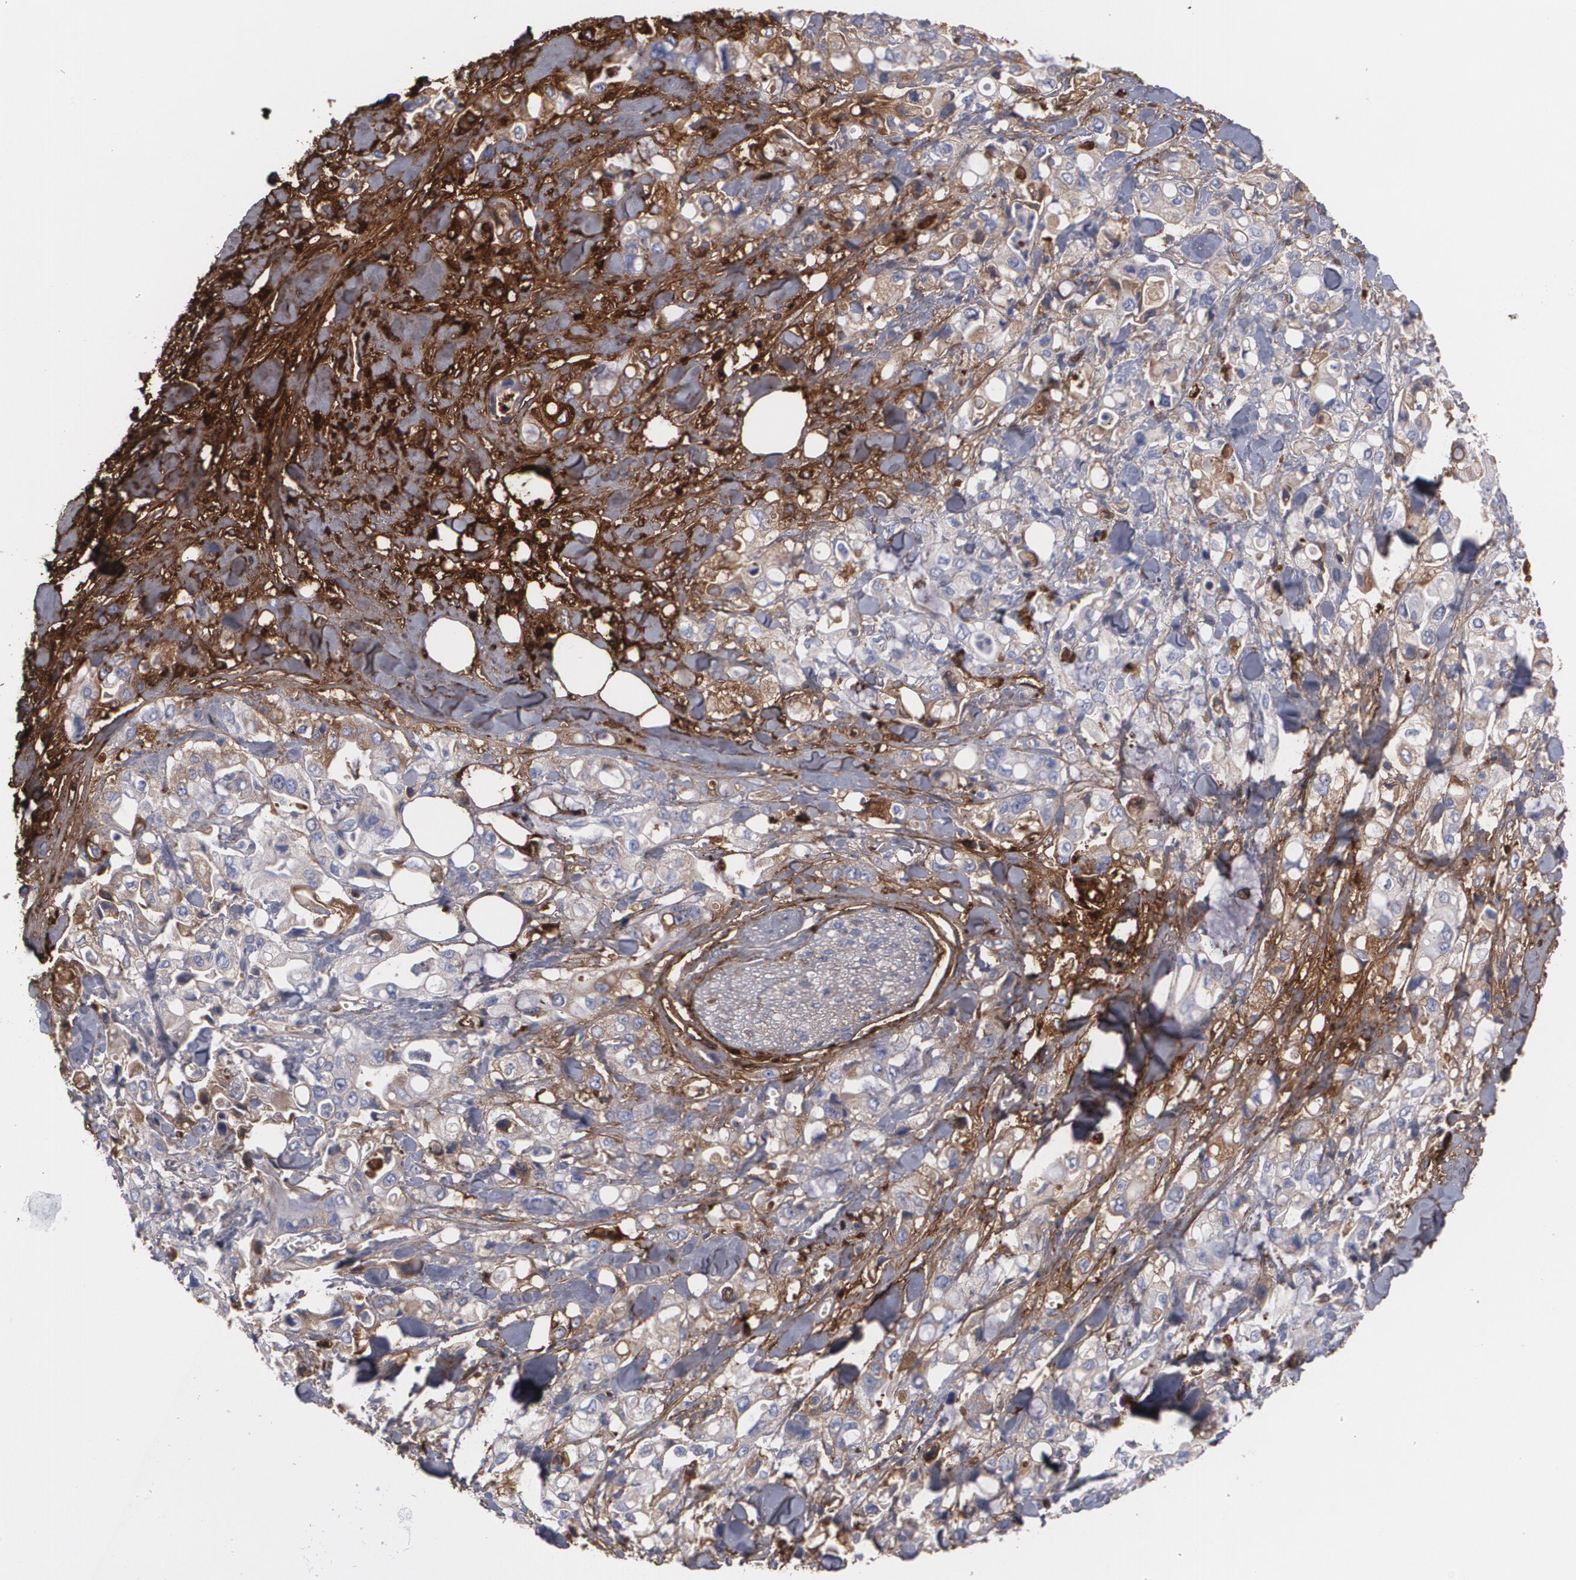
{"staining": {"intensity": "weak", "quantity": "25%-75%", "location": "cytoplasmic/membranous"}, "tissue": "pancreatic cancer", "cell_type": "Tumor cells", "image_type": "cancer", "snomed": [{"axis": "morphology", "description": "Adenocarcinoma, NOS"}, {"axis": "topography", "description": "Pancreas"}], "caption": "Pancreatic cancer stained with a protein marker exhibits weak staining in tumor cells.", "gene": "FBLN1", "patient": {"sex": "male", "age": 70}}